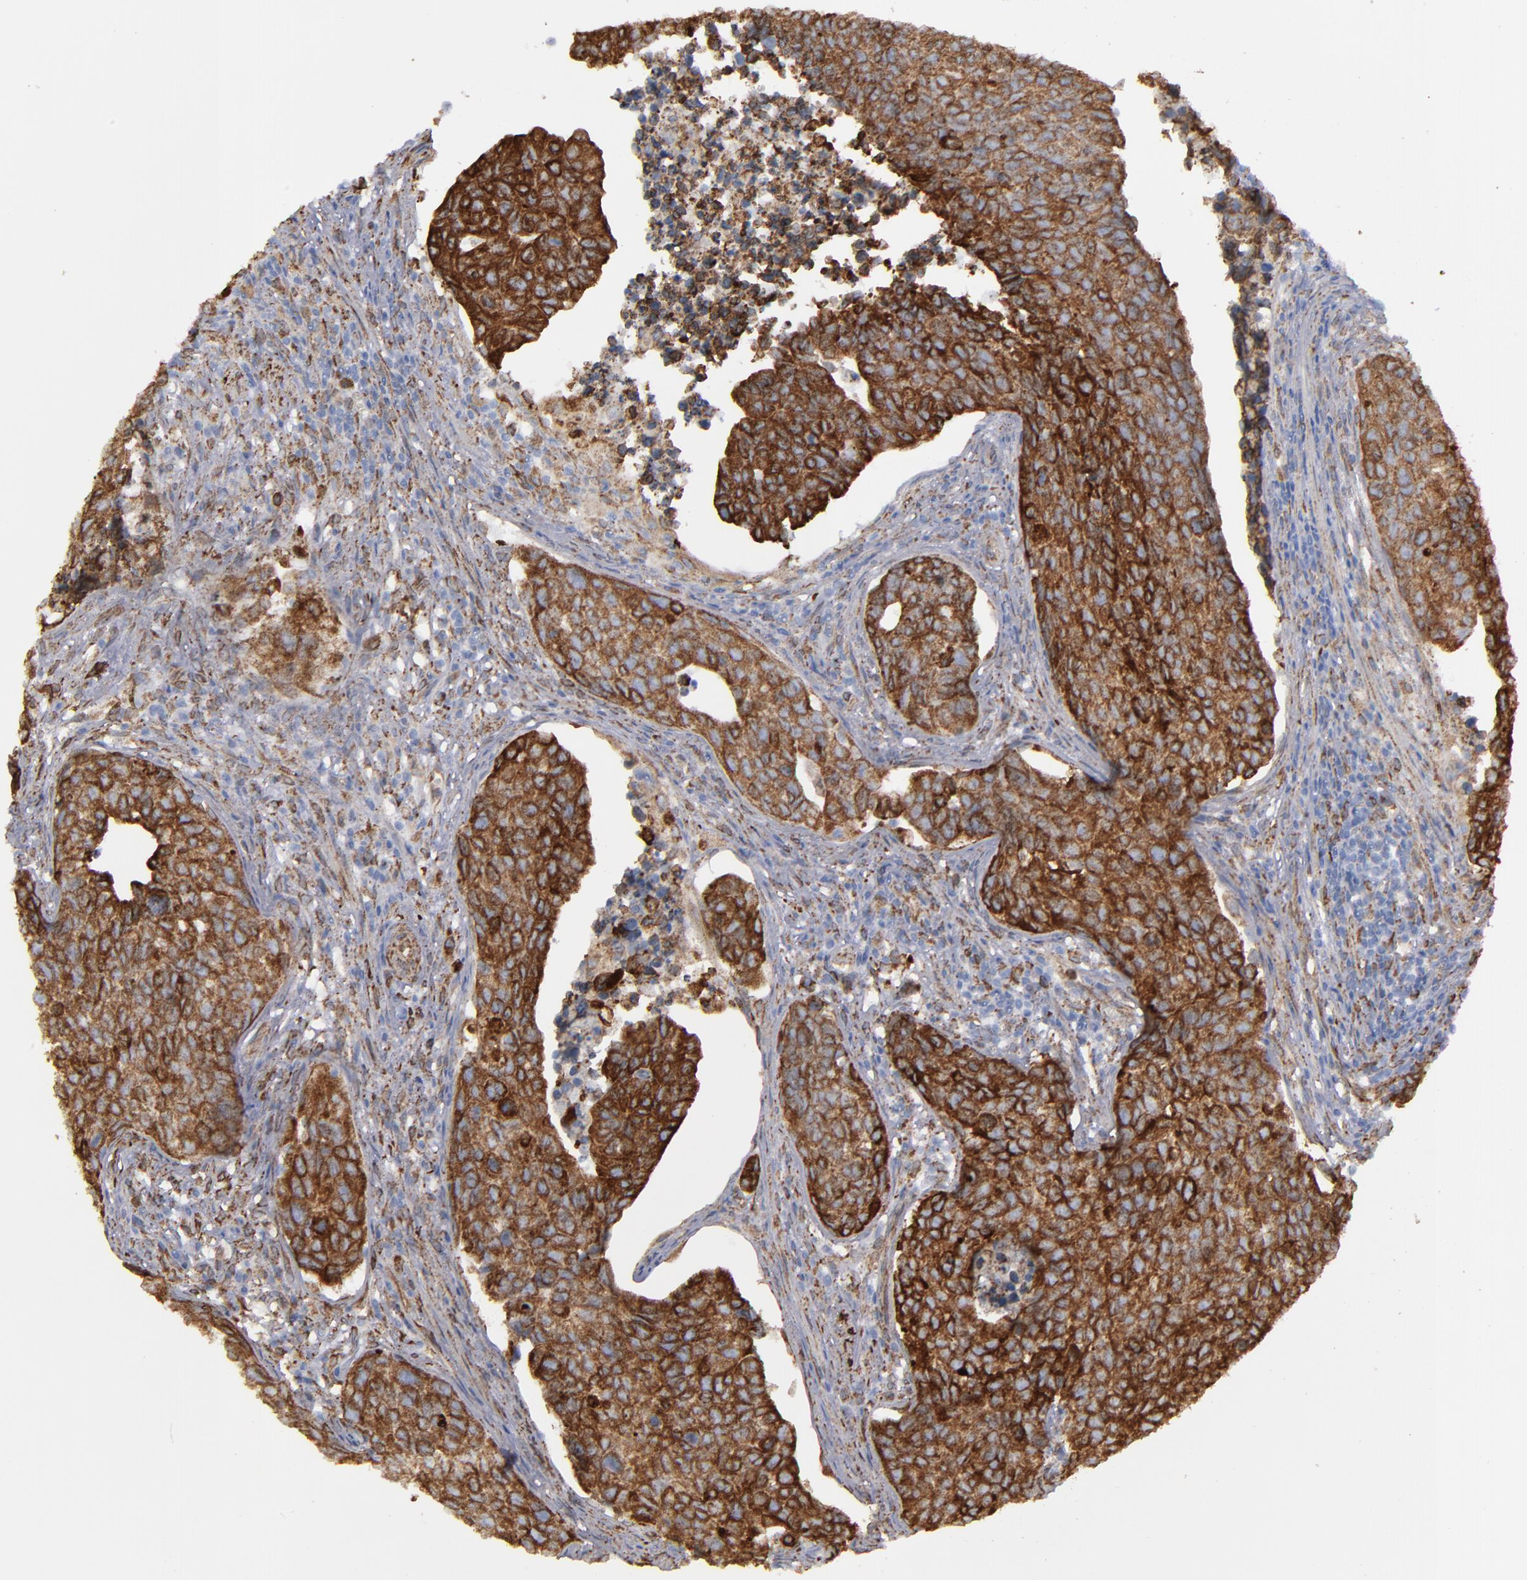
{"staining": {"intensity": "strong", "quantity": ">75%", "location": "cytoplasmic/membranous"}, "tissue": "urothelial cancer", "cell_type": "Tumor cells", "image_type": "cancer", "snomed": [{"axis": "morphology", "description": "Urothelial carcinoma, High grade"}, {"axis": "topography", "description": "Urinary bladder"}], "caption": "Protein expression analysis of human urothelial carcinoma (high-grade) reveals strong cytoplasmic/membranous staining in about >75% of tumor cells.", "gene": "ERLIN2", "patient": {"sex": "male", "age": 81}}